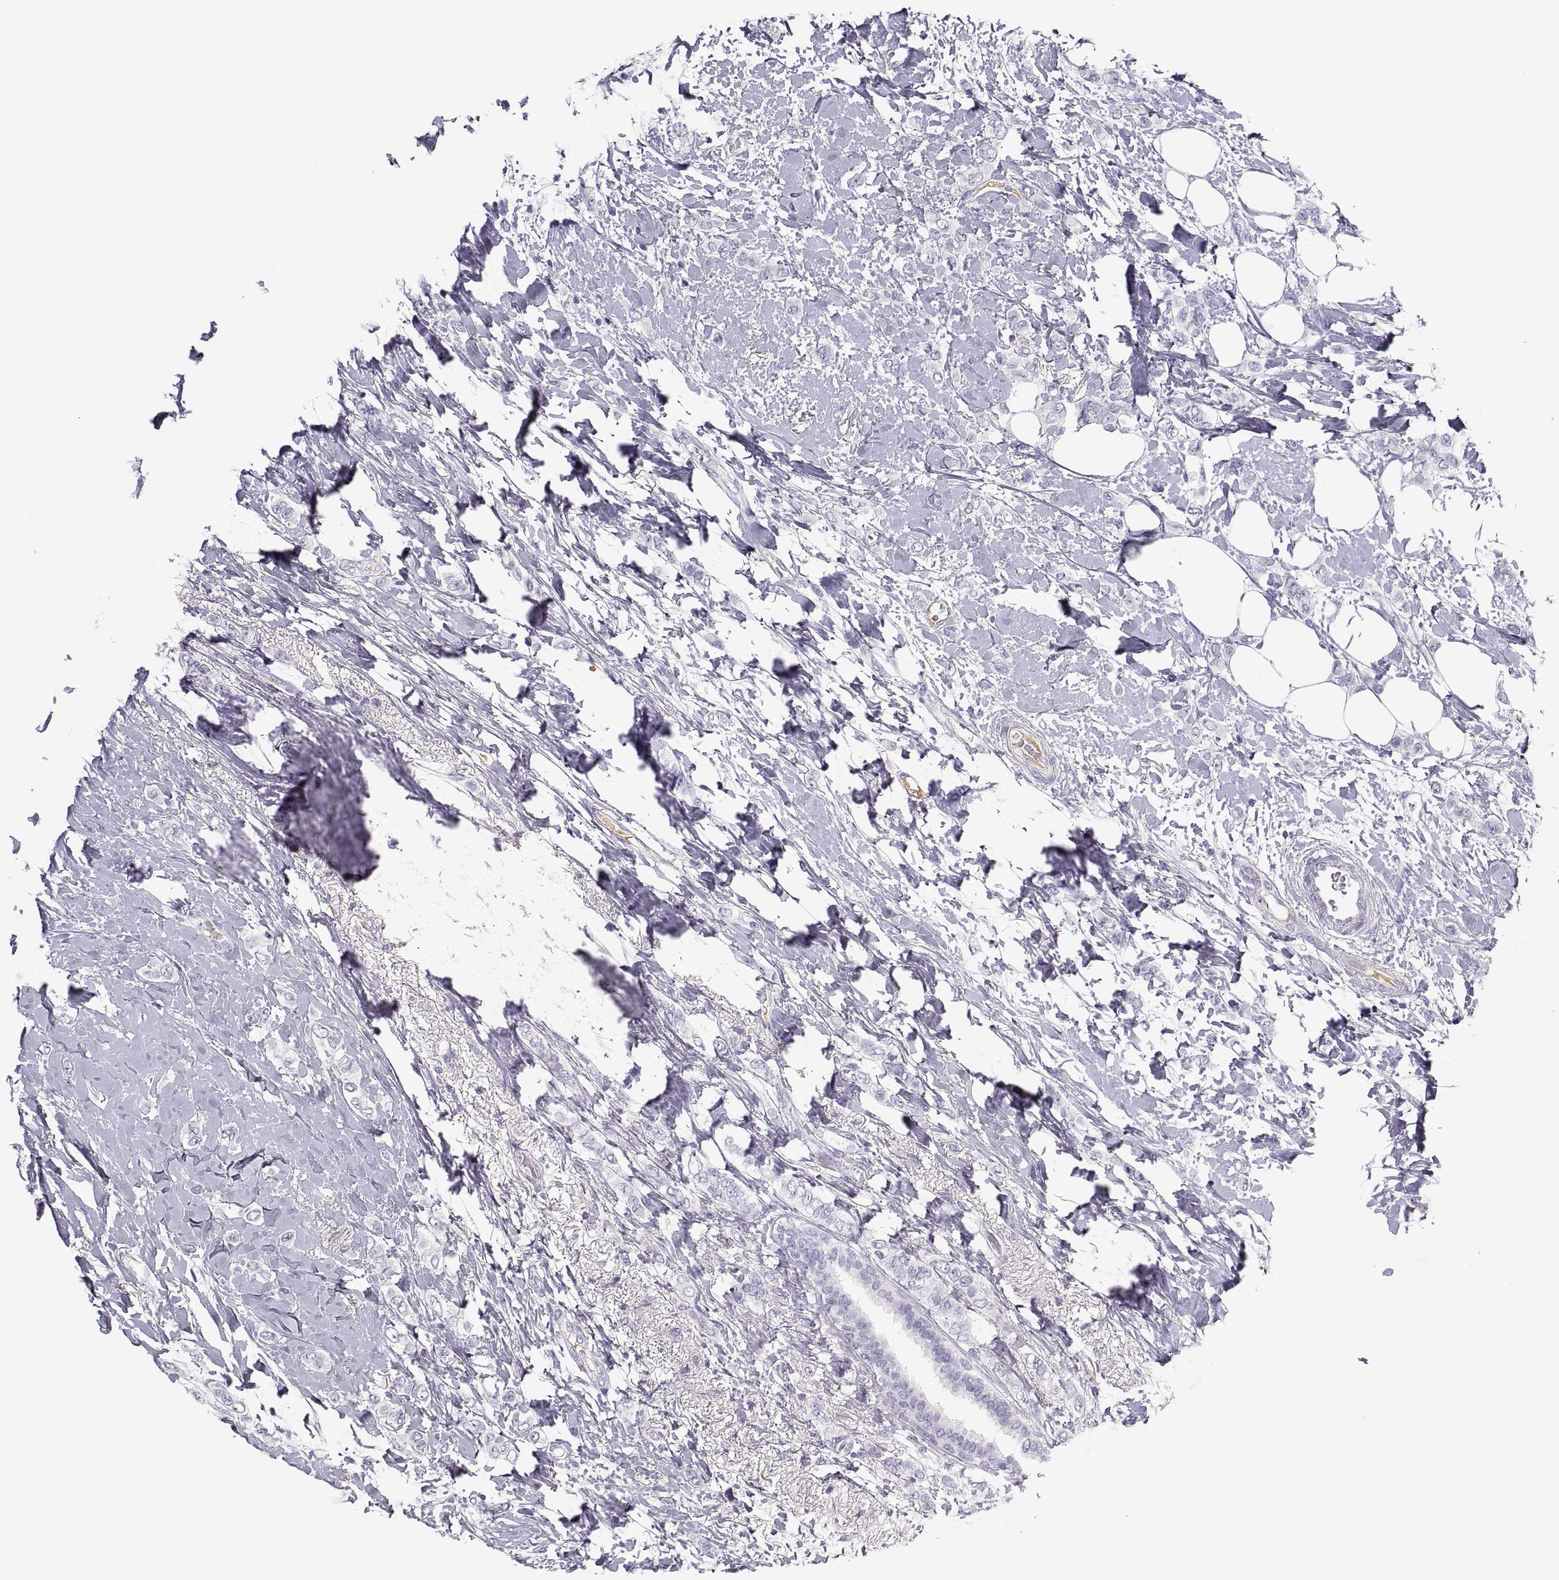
{"staining": {"intensity": "negative", "quantity": "none", "location": "none"}, "tissue": "breast cancer", "cell_type": "Tumor cells", "image_type": "cancer", "snomed": [{"axis": "morphology", "description": "Lobular carcinoma"}, {"axis": "topography", "description": "Breast"}], "caption": "Immunohistochemistry (IHC) of human lobular carcinoma (breast) reveals no expression in tumor cells.", "gene": "MAGEB2", "patient": {"sex": "female", "age": 66}}